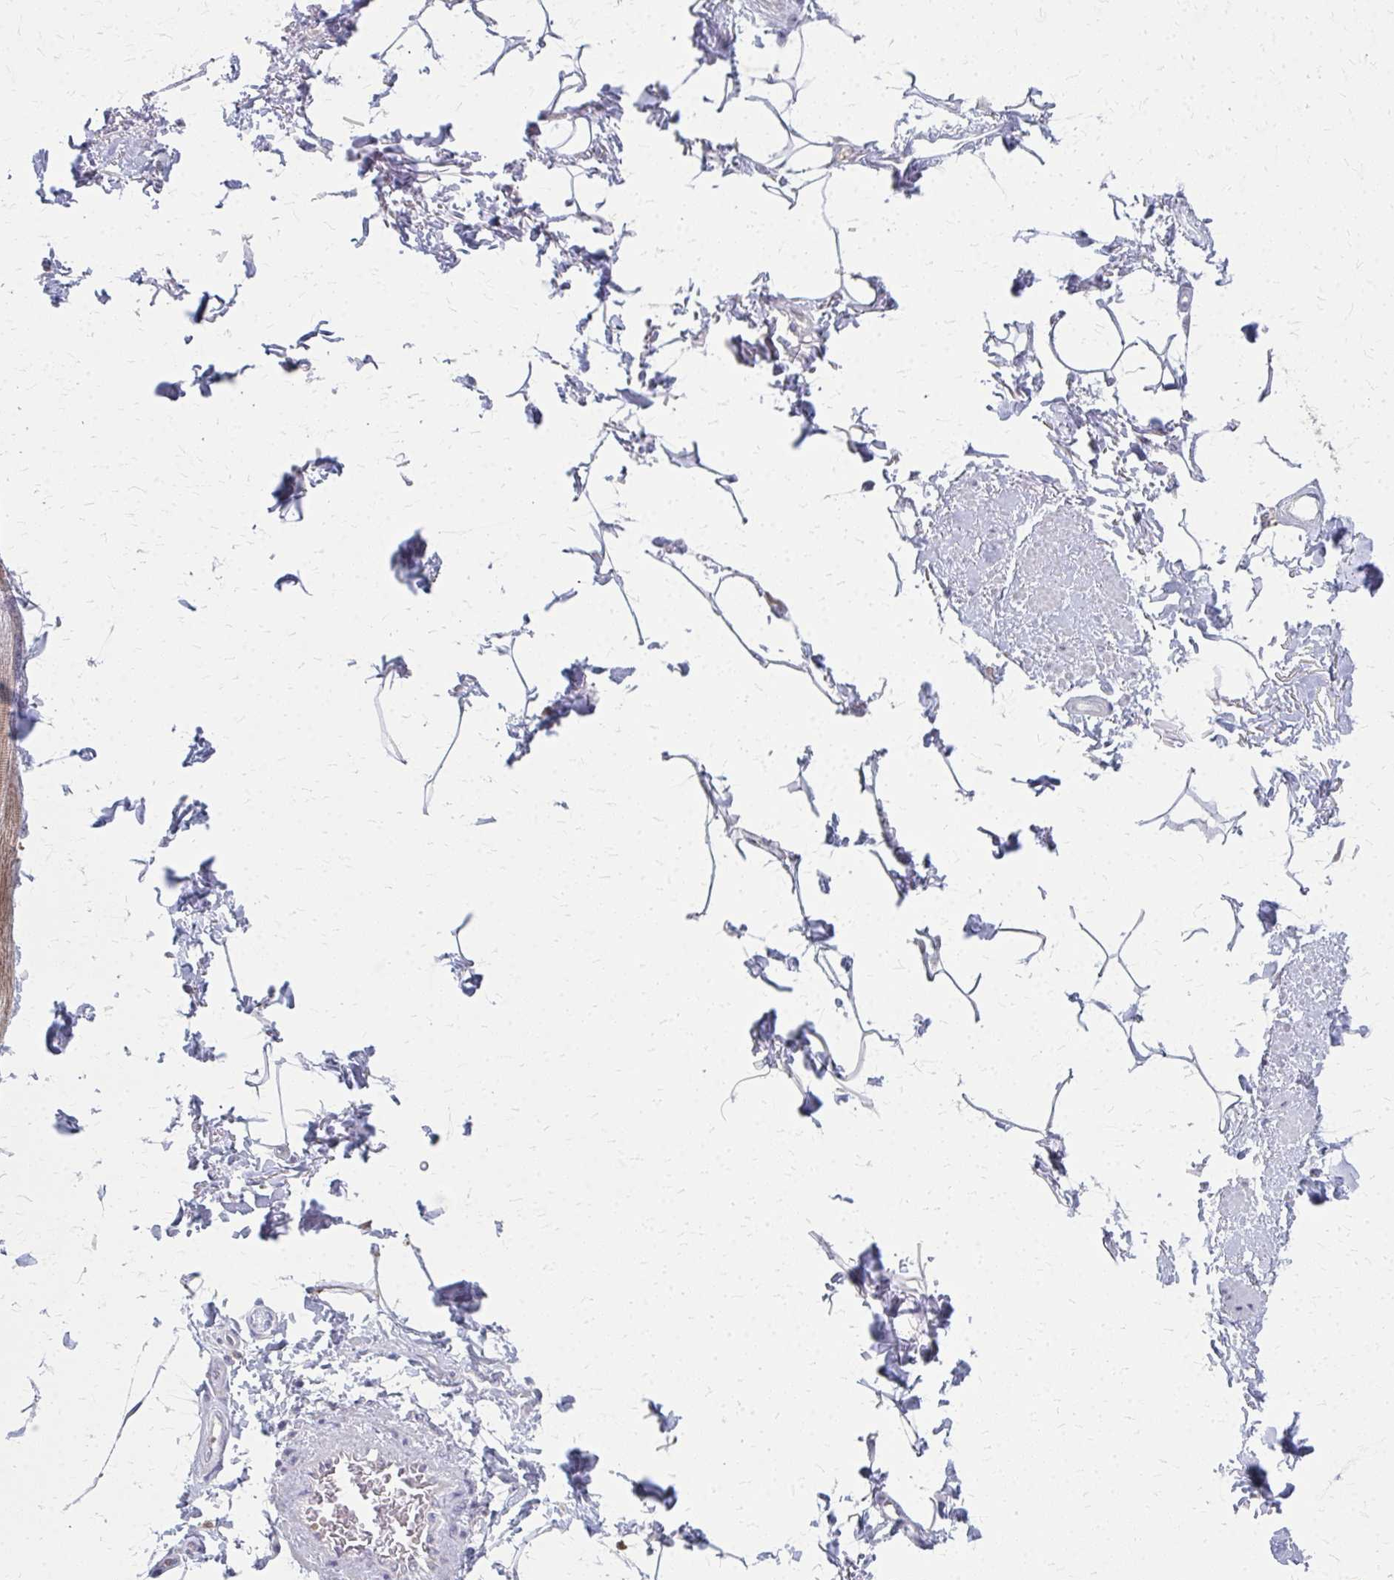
{"staining": {"intensity": "negative", "quantity": "none", "location": "none"}, "tissue": "adipose tissue", "cell_type": "Adipocytes", "image_type": "normal", "snomed": [{"axis": "morphology", "description": "Normal tissue, NOS"}, {"axis": "topography", "description": "Peripheral nerve tissue"}], "caption": "DAB (3,3'-diaminobenzidine) immunohistochemical staining of benign adipose tissue exhibits no significant staining in adipocytes.", "gene": "NUDT16", "patient": {"sex": "male", "age": 51}}